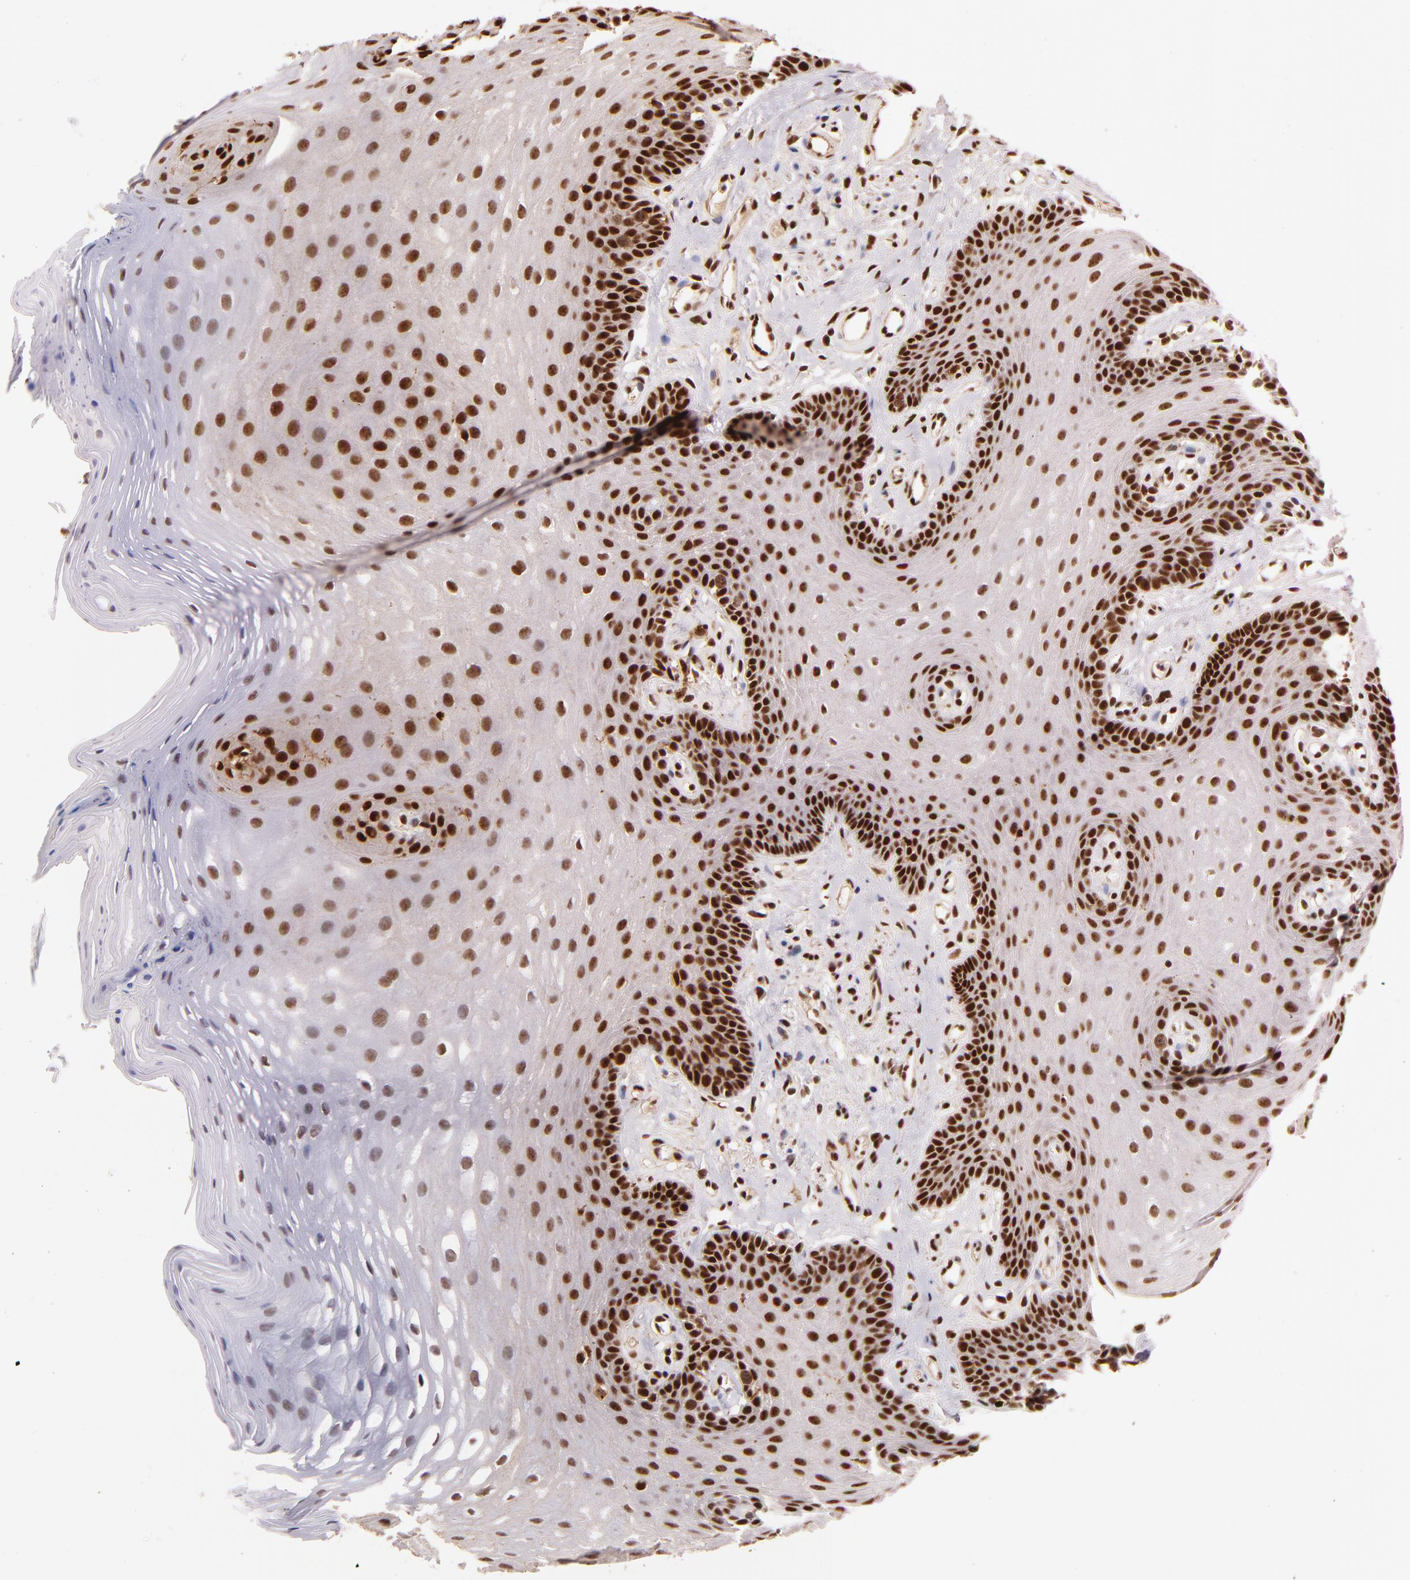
{"staining": {"intensity": "strong", "quantity": ">75%", "location": "nuclear"}, "tissue": "oral mucosa", "cell_type": "Squamous epithelial cells", "image_type": "normal", "snomed": [{"axis": "morphology", "description": "Normal tissue, NOS"}, {"axis": "topography", "description": "Oral tissue"}], "caption": "Squamous epithelial cells reveal high levels of strong nuclear staining in approximately >75% of cells in normal human oral mucosa.", "gene": "ZNF146", "patient": {"sex": "male", "age": 62}}